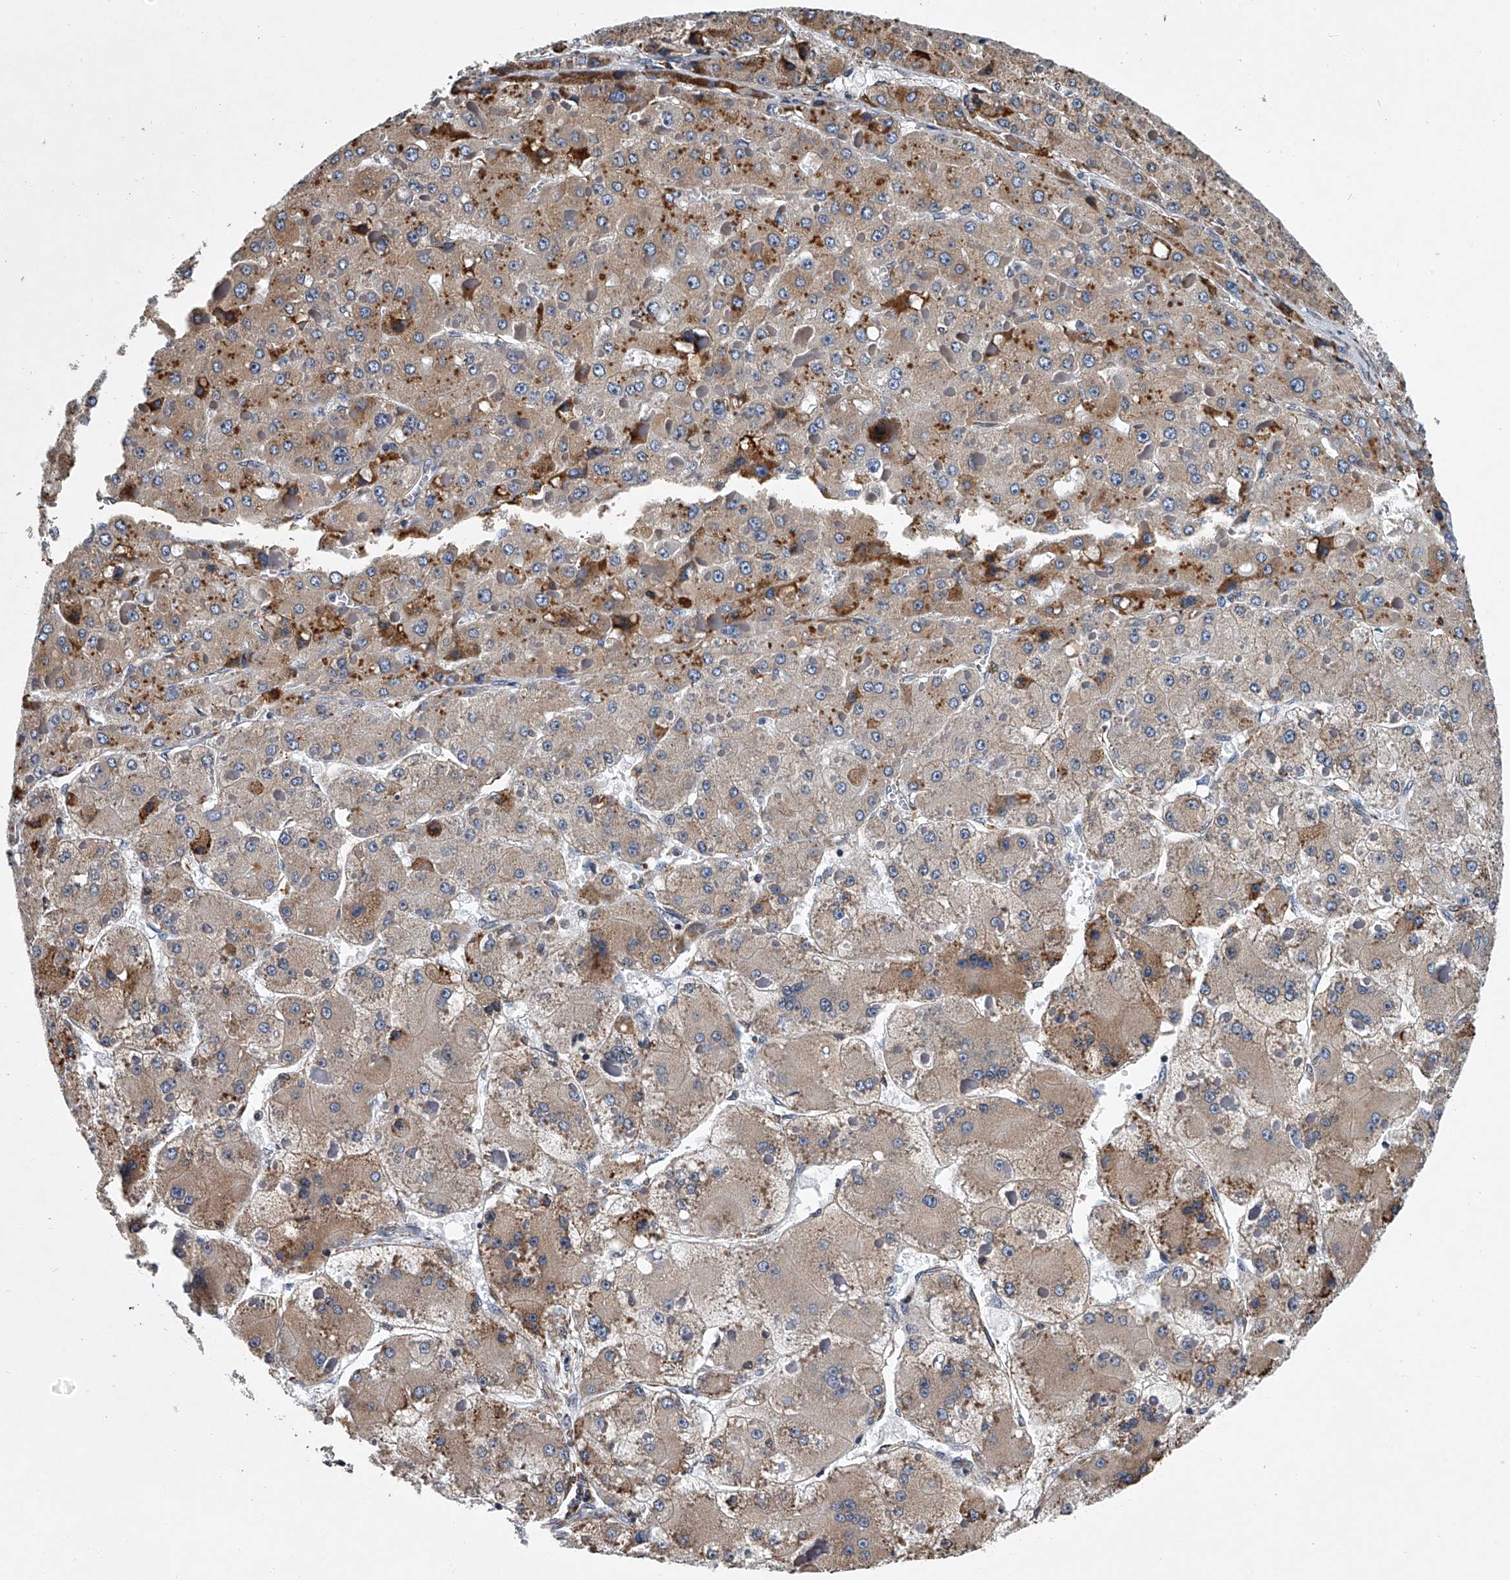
{"staining": {"intensity": "moderate", "quantity": "25%-75%", "location": "cytoplasmic/membranous"}, "tissue": "liver cancer", "cell_type": "Tumor cells", "image_type": "cancer", "snomed": [{"axis": "morphology", "description": "Carcinoma, Hepatocellular, NOS"}, {"axis": "topography", "description": "Liver"}], "caption": "About 25%-75% of tumor cells in human liver cancer (hepatocellular carcinoma) reveal moderate cytoplasmic/membranous protein expression as visualized by brown immunohistochemical staining.", "gene": "TMEM63C", "patient": {"sex": "female", "age": 73}}